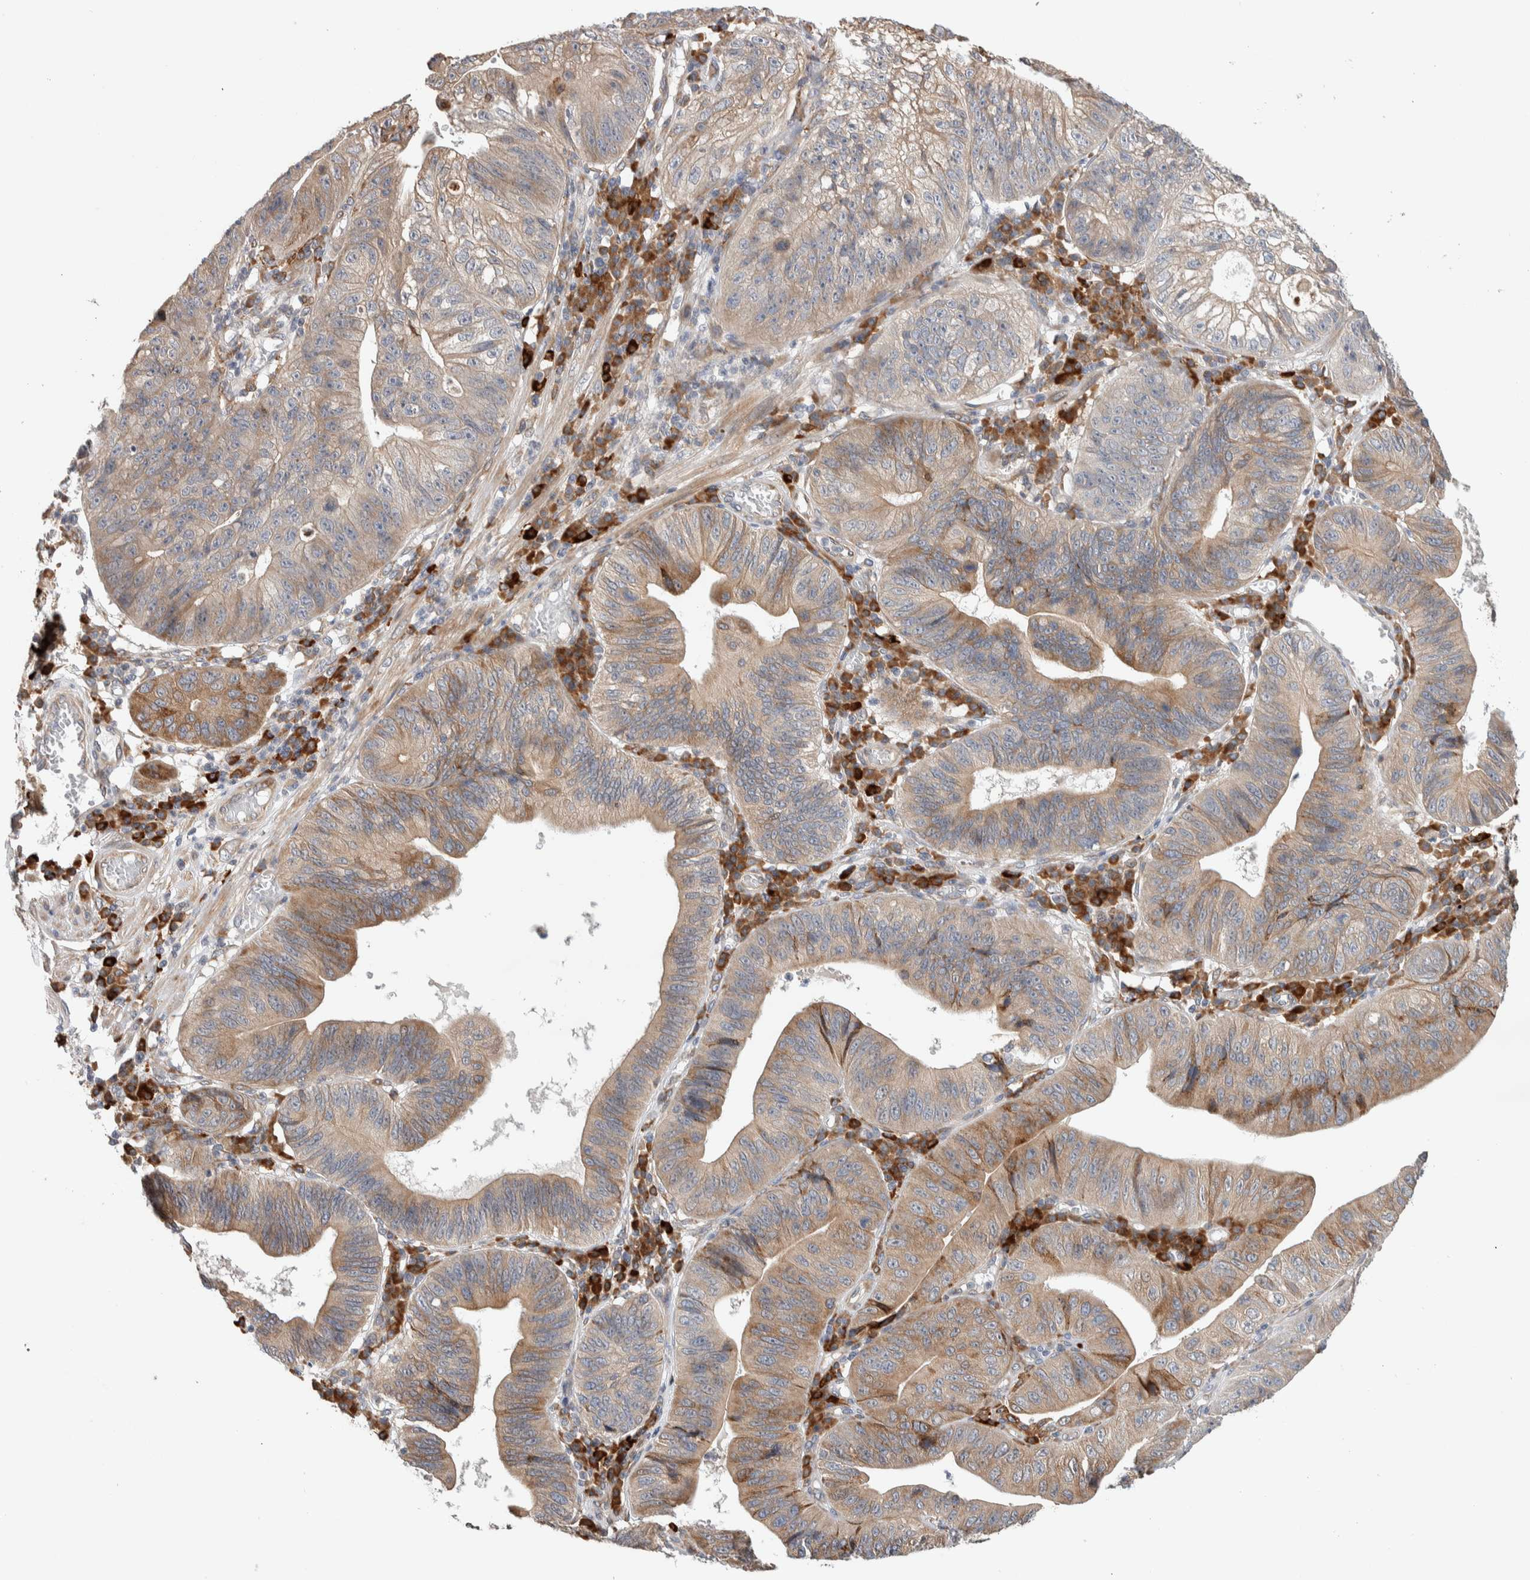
{"staining": {"intensity": "weak", "quantity": ">75%", "location": "cytoplasmic/membranous"}, "tissue": "stomach cancer", "cell_type": "Tumor cells", "image_type": "cancer", "snomed": [{"axis": "morphology", "description": "Adenocarcinoma, NOS"}, {"axis": "topography", "description": "Stomach"}], "caption": "Stomach adenocarcinoma stained with a brown dye displays weak cytoplasmic/membranous positive positivity in about >75% of tumor cells.", "gene": "ADCY8", "patient": {"sex": "male", "age": 59}}